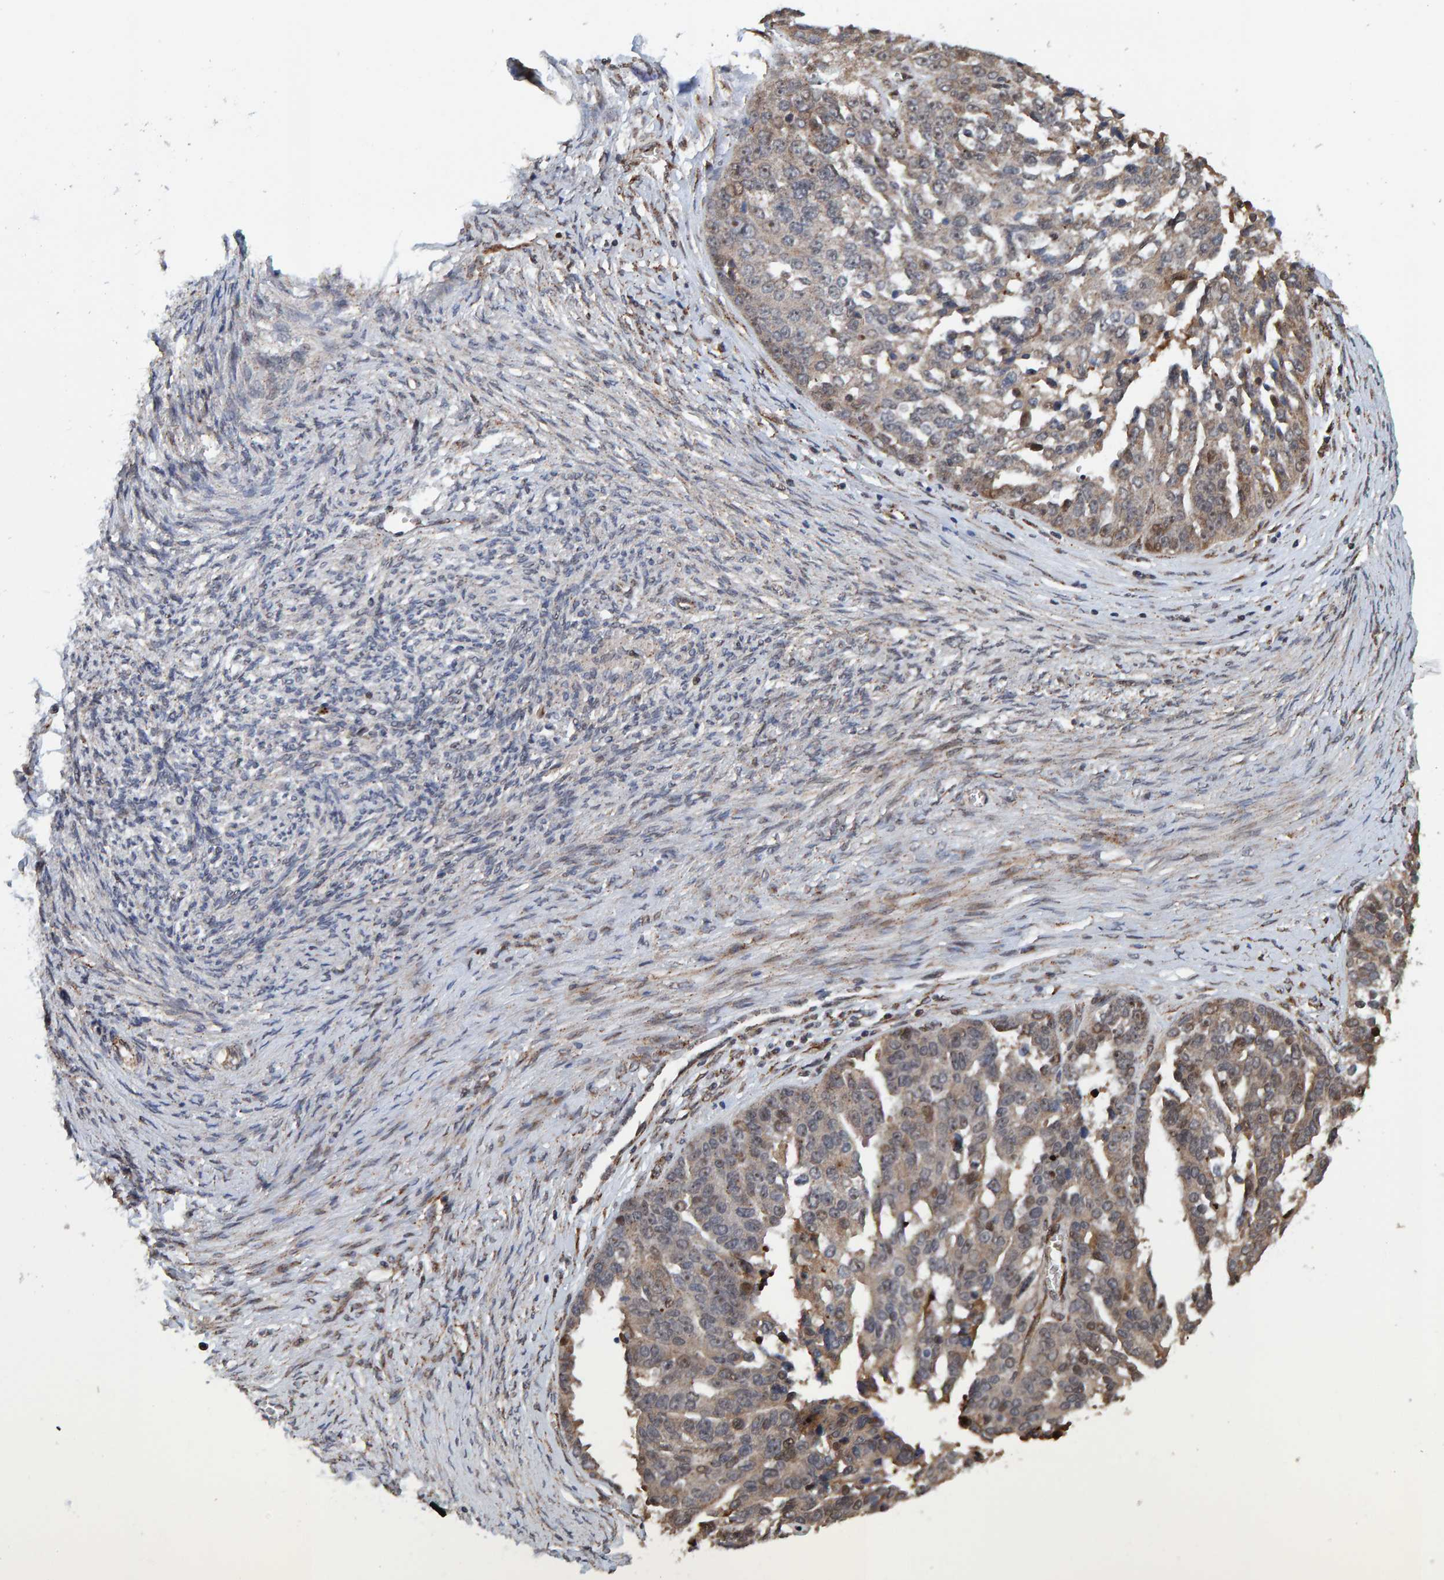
{"staining": {"intensity": "weak", "quantity": ">75%", "location": "cytoplasmic/membranous,nuclear"}, "tissue": "ovarian cancer", "cell_type": "Tumor cells", "image_type": "cancer", "snomed": [{"axis": "morphology", "description": "Cystadenocarcinoma, serous, NOS"}, {"axis": "topography", "description": "Ovary"}], "caption": "Weak cytoplasmic/membranous and nuclear protein staining is seen in approximately >75% of tumor cells in ovarian cancer (serous cystadenocarcinoma).", "gene": "CCDC25", "patient": {"sex": "female", "age": 44}}